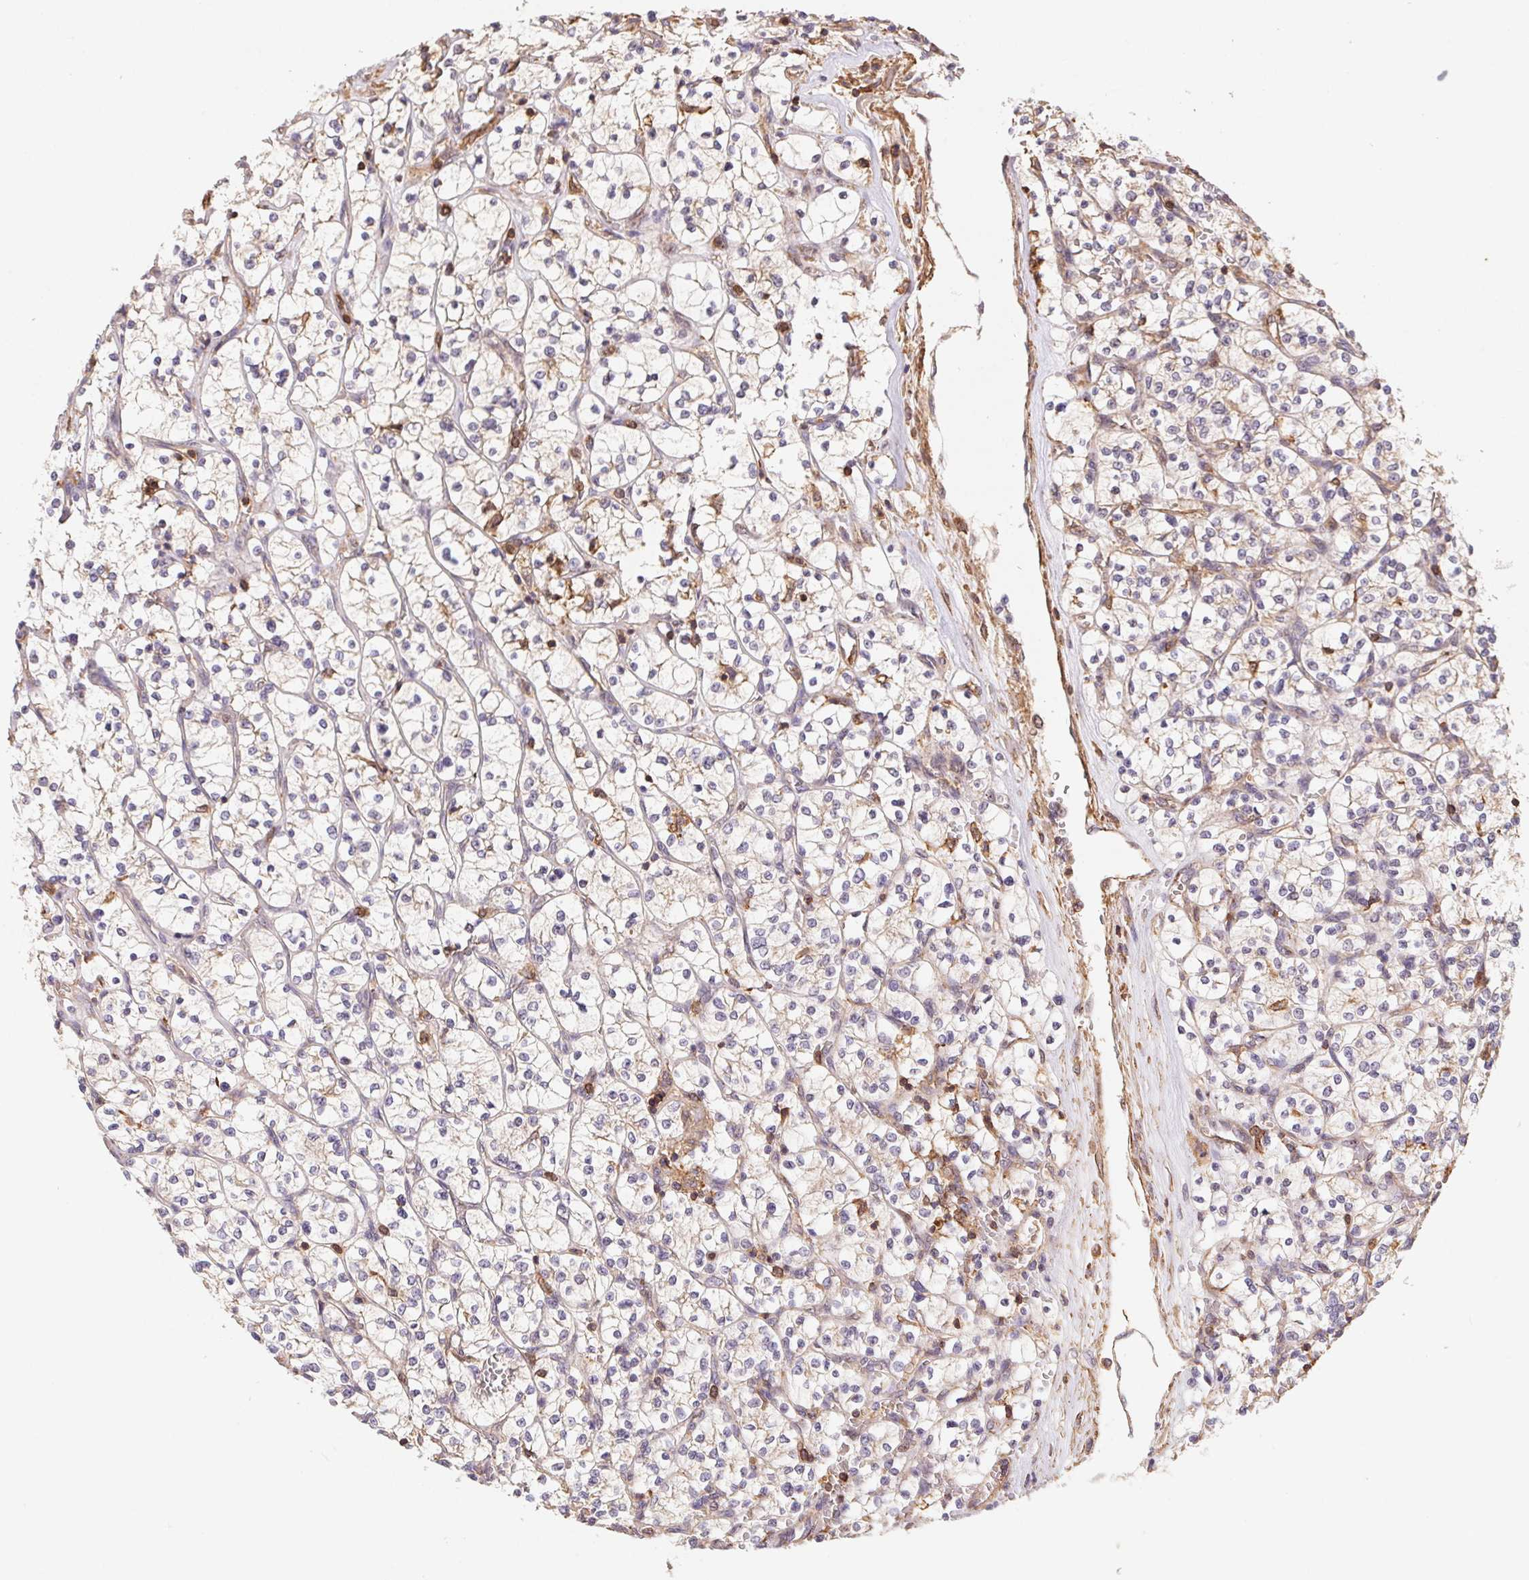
{"staining": {"intensity": "weak", "quantity": "<25%", "location": "cytoplasmic/membranous"}, "tissue": "renal cancer", "cell_type": "Tumor cells", "image_type": "cancer", "snomed": [{"axis": "morphology", "description": "Adenocarcinoma, NOS"}, {"axis": "topography", "description": "Kidney"}], "caption": "Tumor cells show no significant protein expression in renal adenocarcinoma.", "gene": "ATG10", "patient": {"sex": "female", "age": 64}}